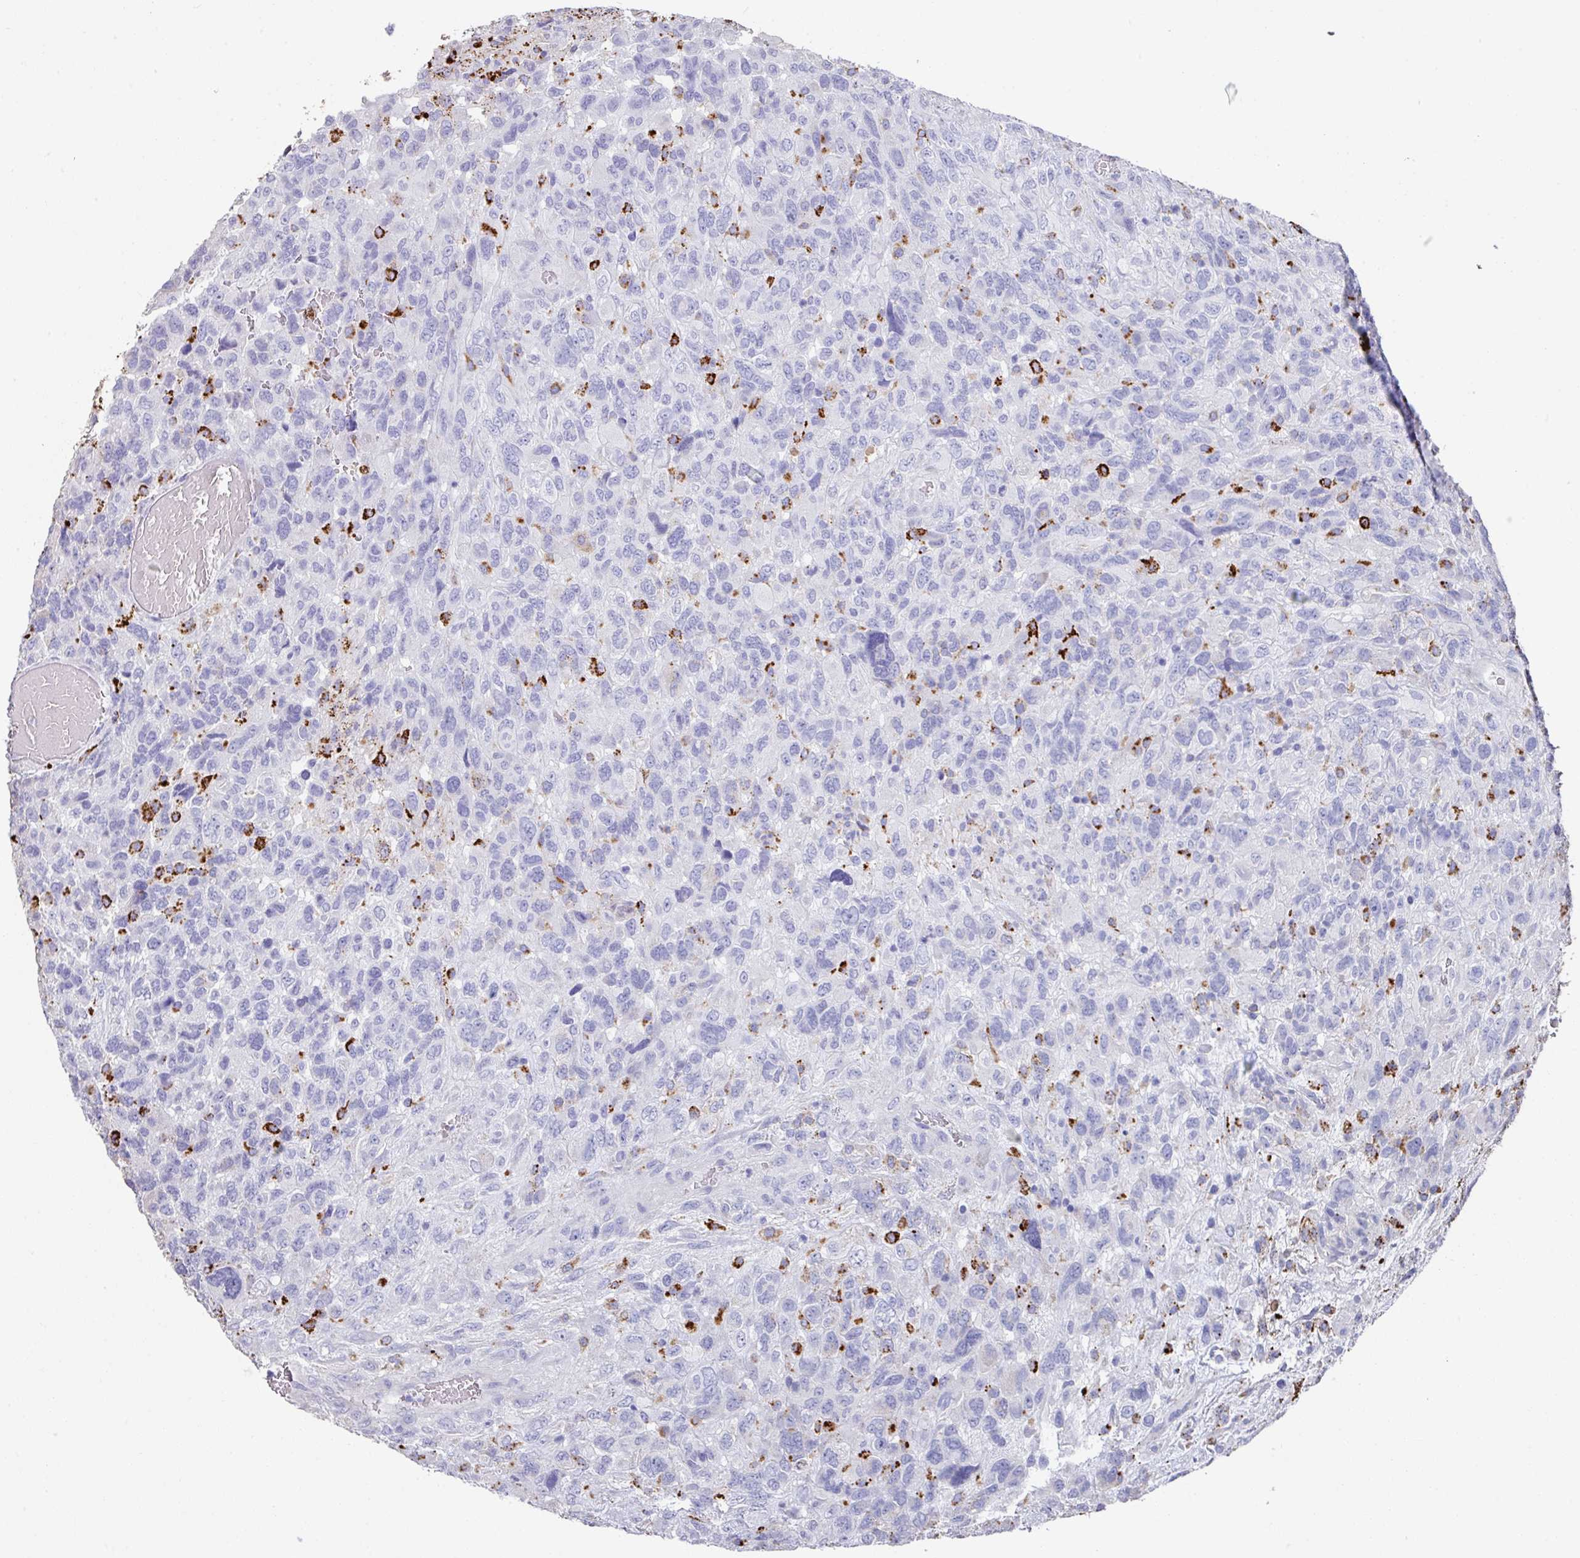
{"staining": {"intensity": "negative", "quantity": "none", "location": "none"}, "tissue": "glioma", "cell_type": "Tumor cells", "image_type": "cancer", "snomed": [{"axis": "morphology", "description": "Glioma, malignant, High grade"}, {"axis": "topography", "description": "Brain"}], "caption": "Histopathology image shows no protein positivity in tumor cells of glioma tissue. The staining was performed using DAB (3,3'-diaminobenzidine) to visualize the protein expression in brown, while the nuclei were stained in blue with hematoxylin (Magnification: 20x).", "gene": "CPVL", "patient": {"sex": "male", "age": 61}}